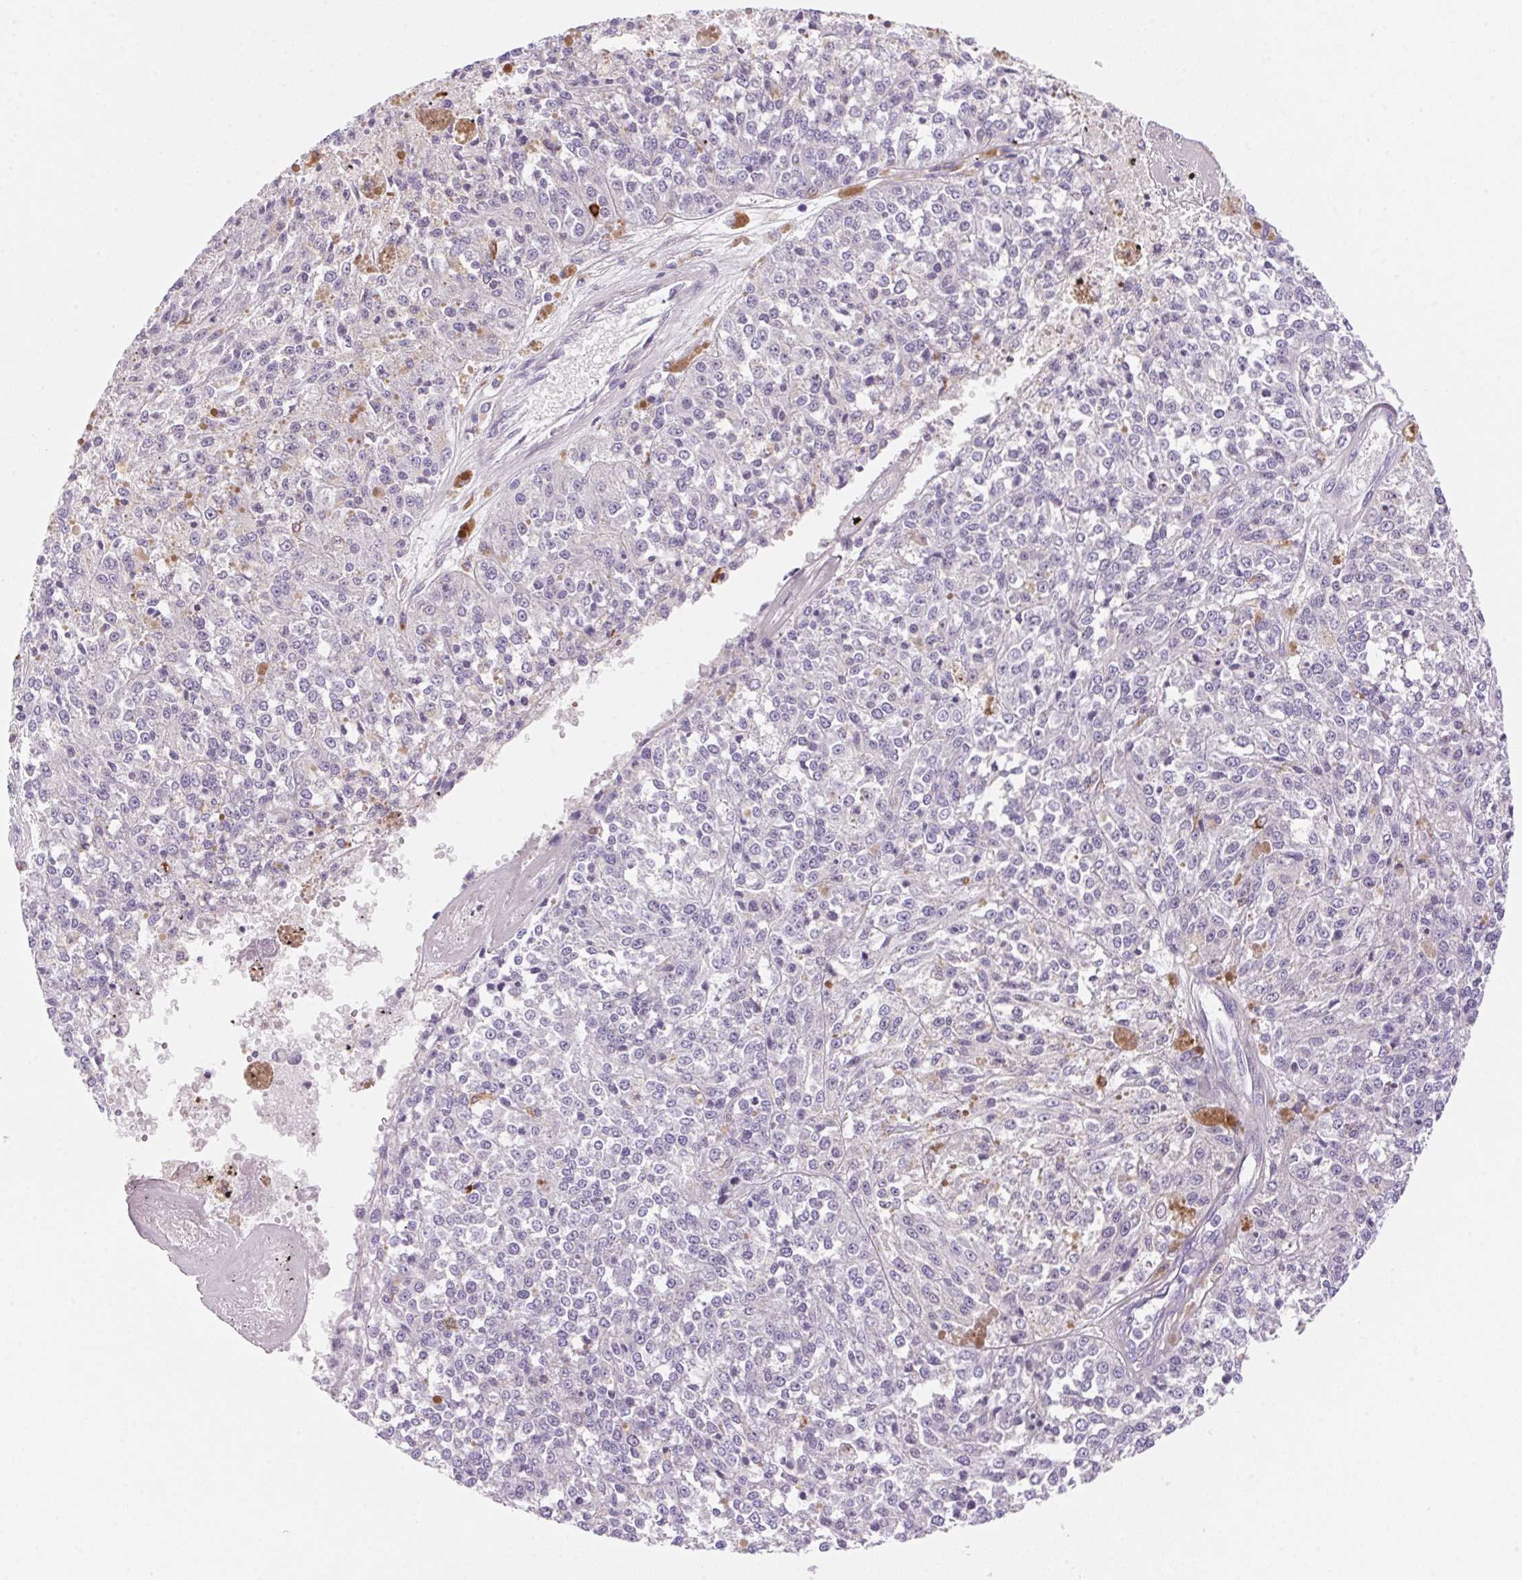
{"staining": {"intensity": "negative", "quantity": "none", "location": "none"}, "tissue": "melanoma", "cell_type": "Tumor cells", "image_type": "cancer", "snomed": [{"axis": "morphology", "description": "Malignant melanoma, Metastatic site"}, {"axis": "topography", "description": "Lymph node"}], "caption": "Protein analysis of melanoma displays no significant expression in tumor cells. Brightfield microscopy of immunohistochemistry (IHC) stained with DAB (brown) and hematoxylin (blue), captured at high magnification.", "gene": "DHCR24", "patient": {"sex": "female", "age": 64}}